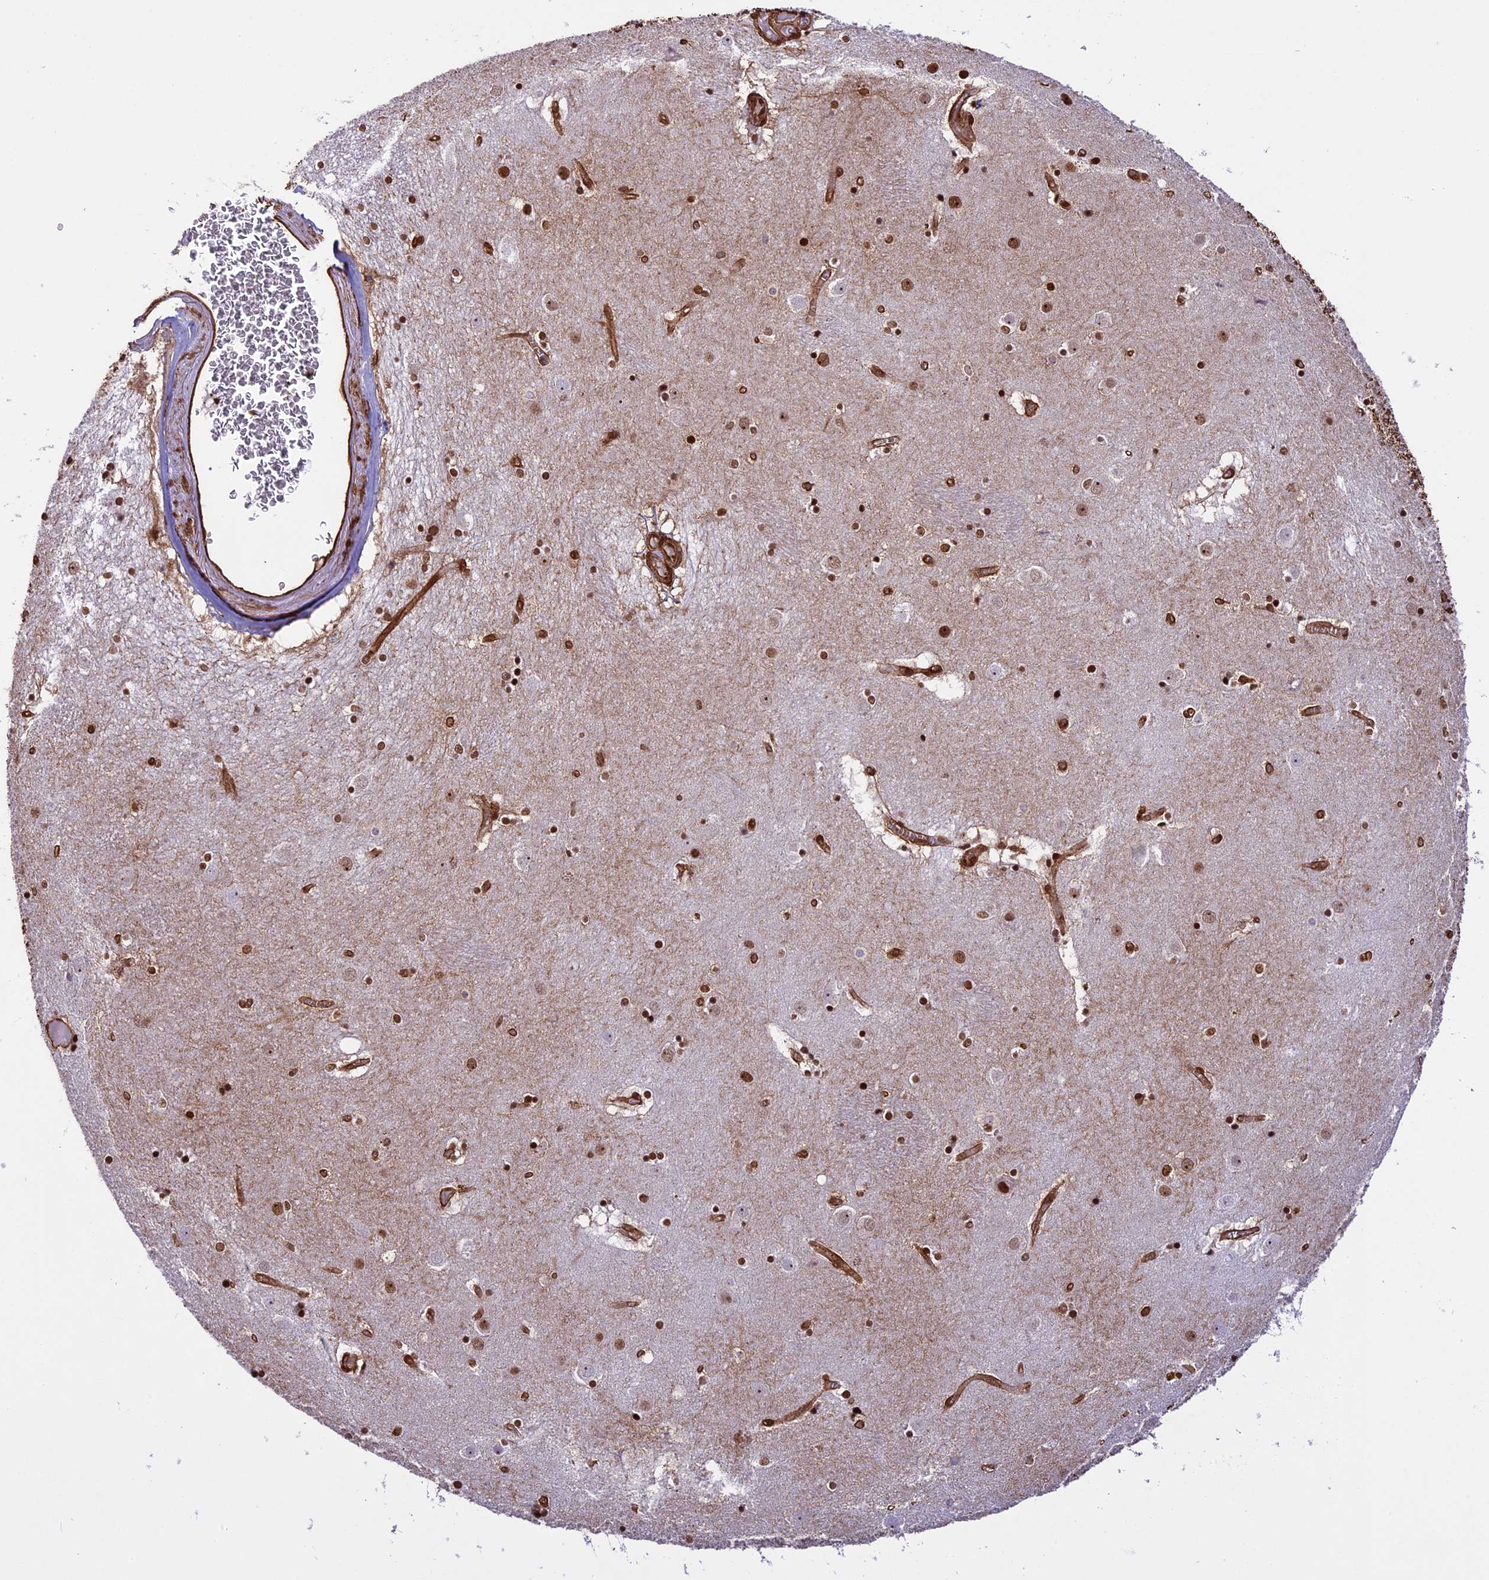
{"staining": {"intensity": "strong", "quantity": ">75%", "location": "nuclear"}, "tissue": "caudate", "cell_type": "Glial cells", "image_type": "normal", "snomed": [{"axis": "morphology", "description": "Normal tissue, NOS"}, {"axis": "topography", "description": "Lateral ventricle wall"}], "caption": "IHC of unremarkable caudate demonstrates high levels of strong nuclear staining in about >75% of glial cells.", "gene": "MPHOSPH8", "patient": {"sex": "male", "age": 70}}